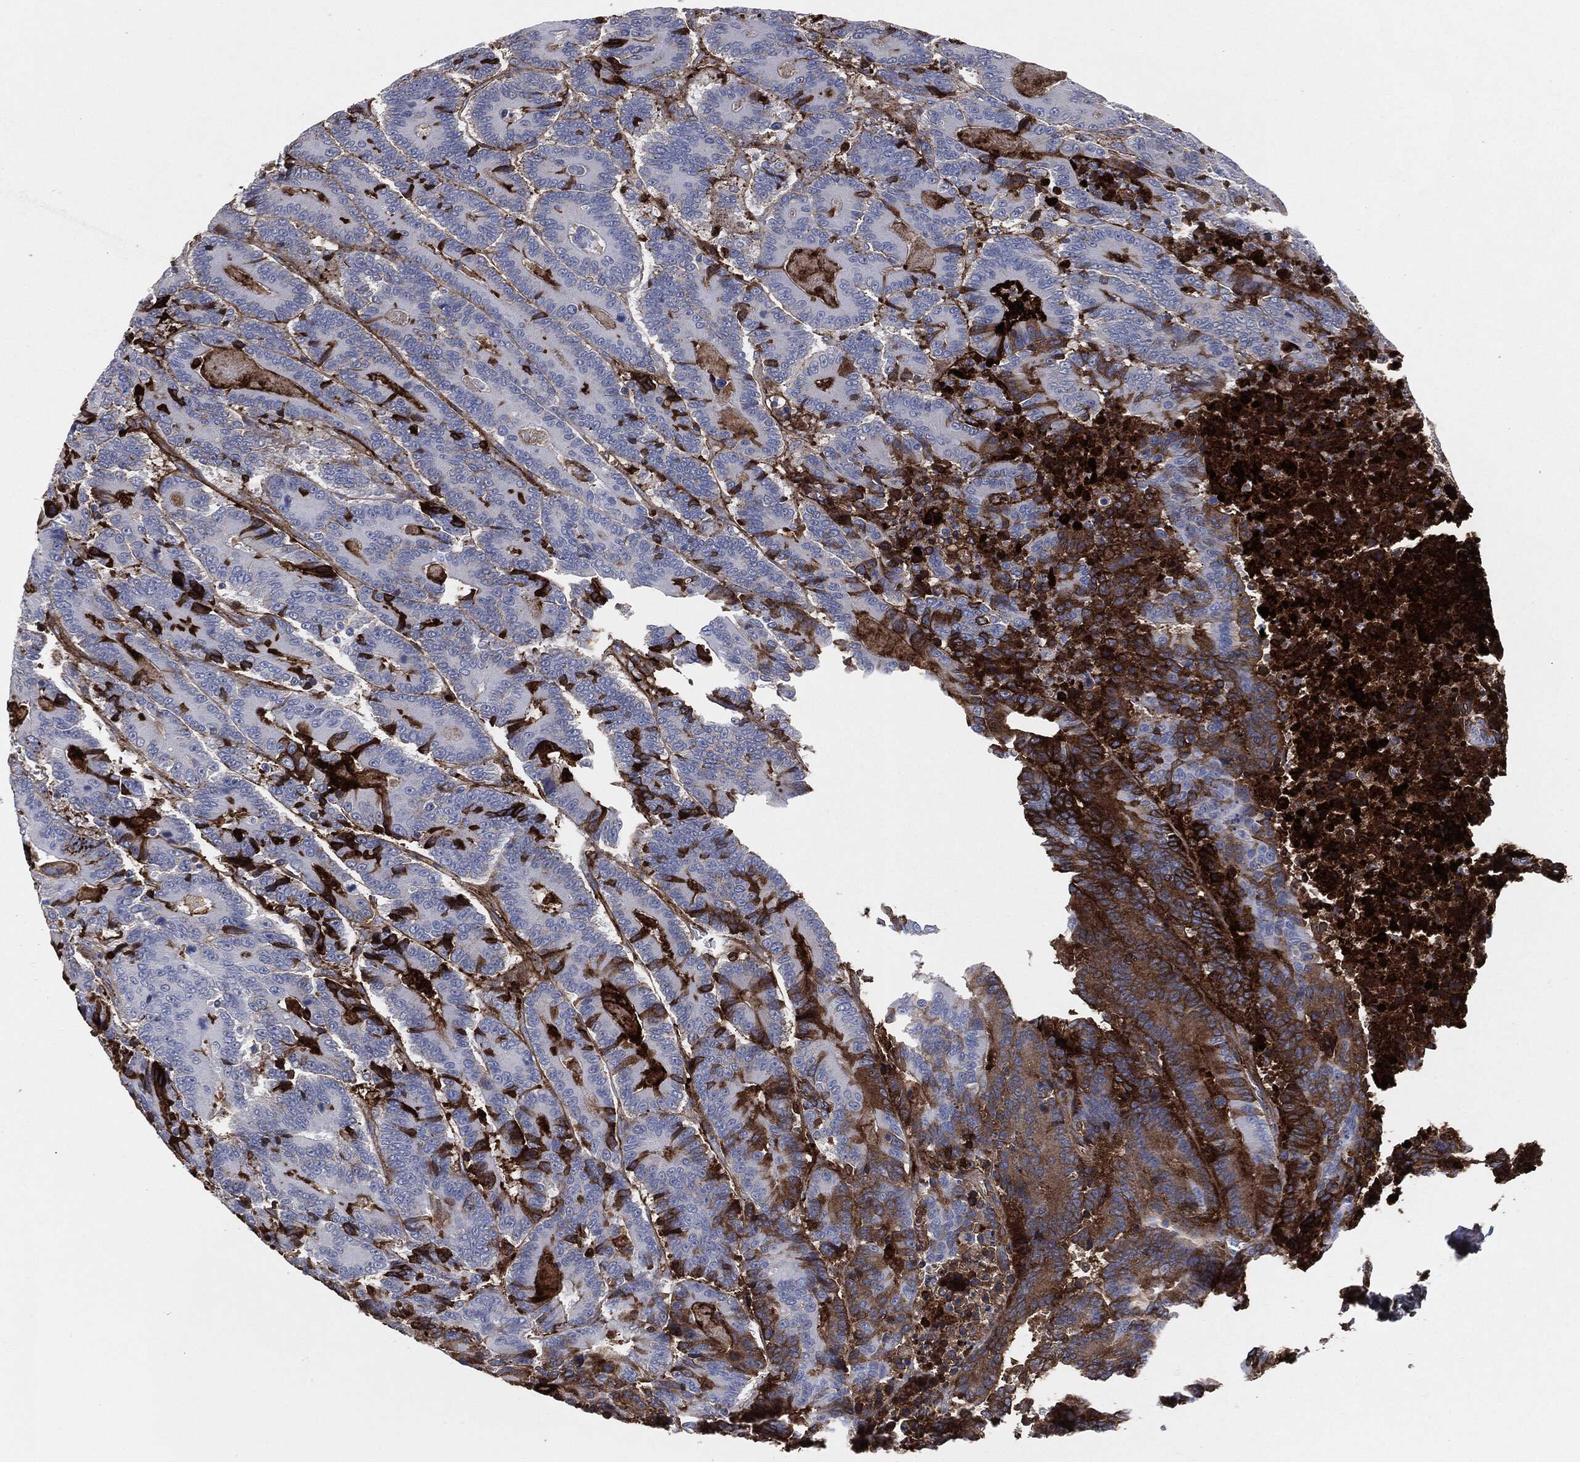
{"staining": {"intensity": "strong", "quantity": "<25%", "location": "cytoplasmic/membranous"}, "tissue": "colorectal cancer", "cell_type": "Tumor cells", "image_type": "cancer", "snomed": [{"axis": "morphology", "description": "Adenocarcinoma, NOS"}, {"axis": "topography", "description": "Colon"}], "caption": "Colorectal cancer (adenocarcinoma) stained with immunohistochemistry shows strong cytoplasmic/membranous staining in about <25% of tumor cells. Nuclei are stained in blue.", "gene": "APOB", "patient": {"sex": "male", "age": 83}}